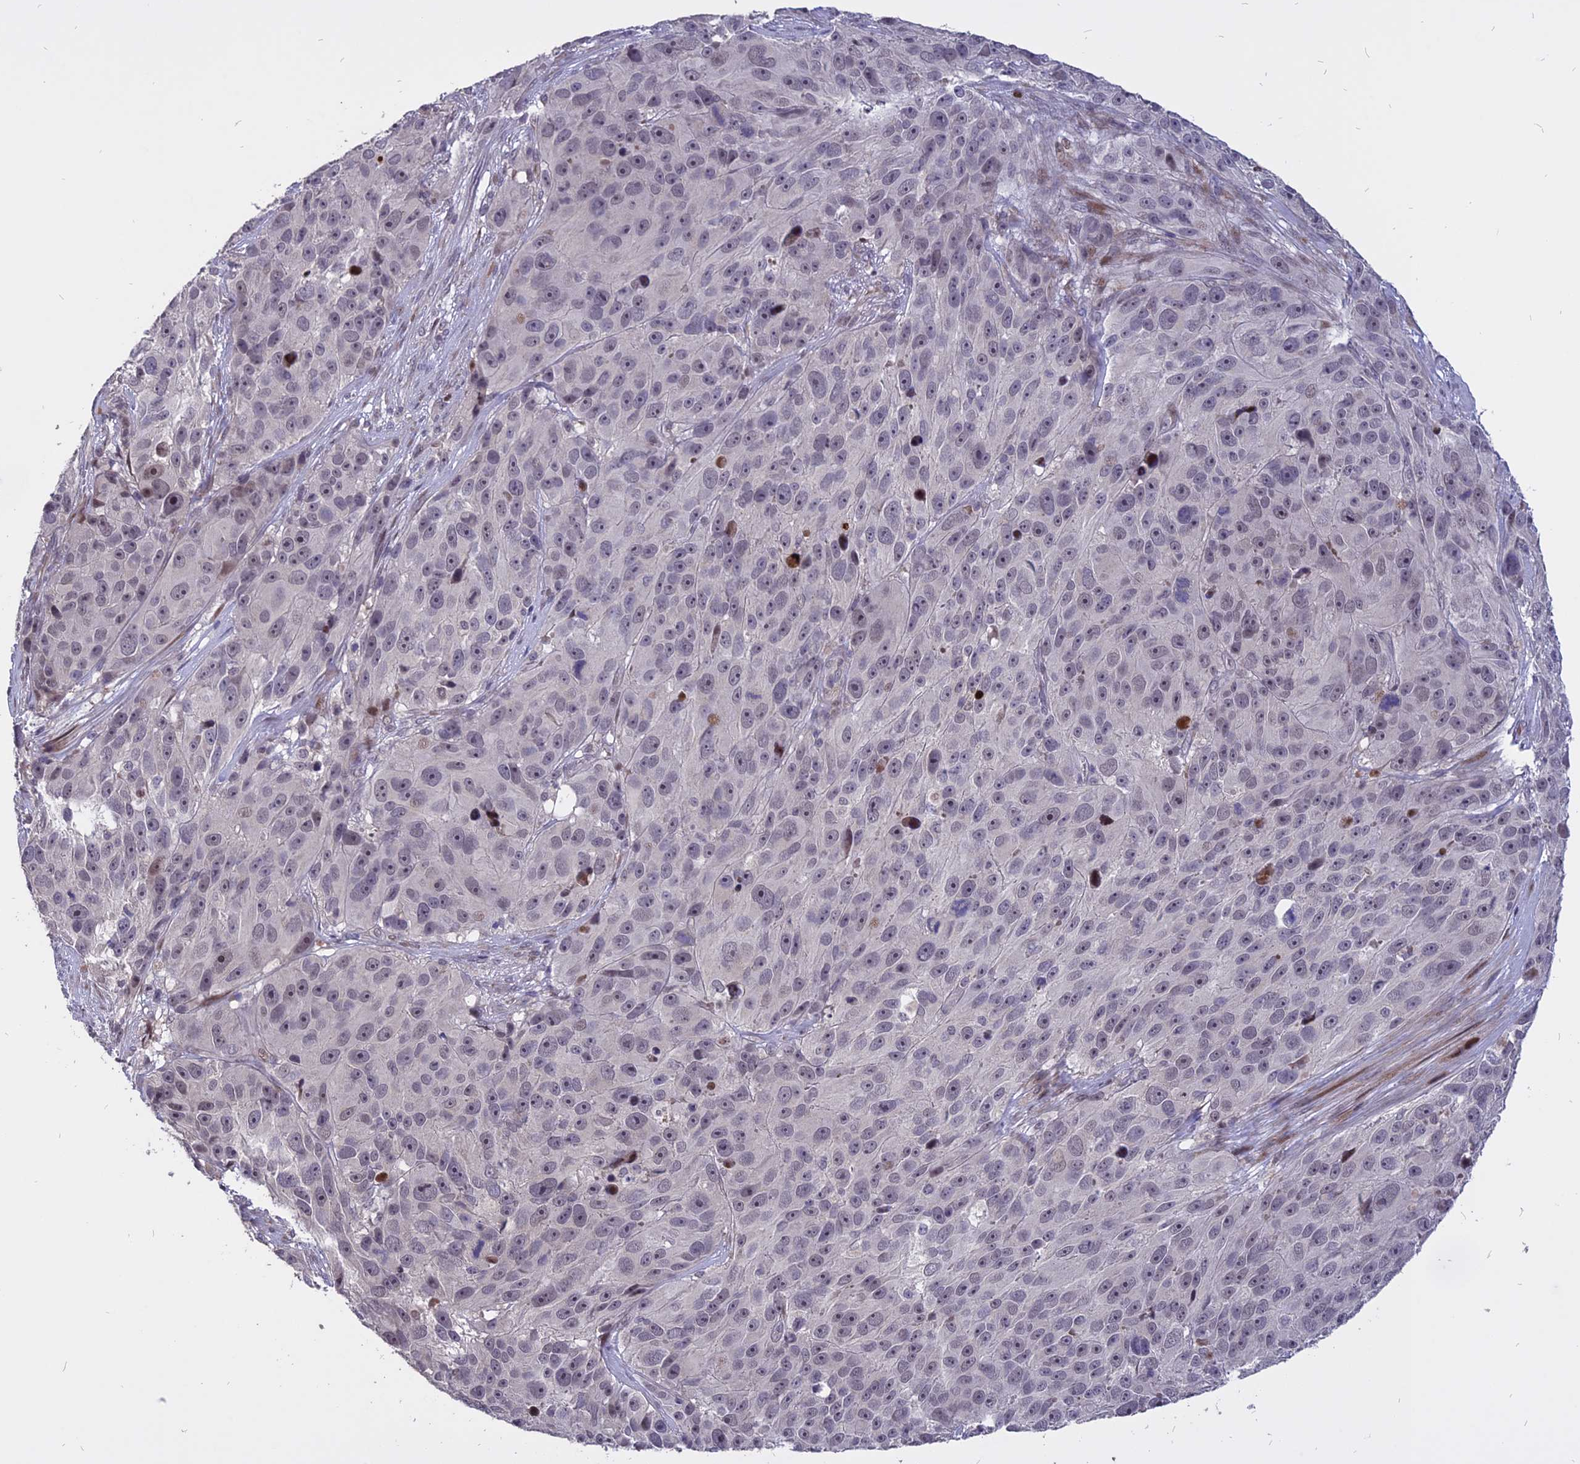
{"staining": {"intensity": "negative", "quantity": "none", "location": "none"}, "tissue": "melanoma", "cell_type": "Tumor cells", "image_type": "cancer", "snomed": [{"axis": "morphology", "description": "Malignant melanoma, NOS"}, {"axis": "topography", "description": "Skin"}], "caption": "IHC of human melanoma shows no expression in tumor cells. Brightfield microscopy of IHC stained with DAB (3,3'-diaminobenzidine) (brown) and hematoxylin (blue), captured at high magnification.", "gene": "TMEM263", "patient": {"sex": "male", "age": 84}}